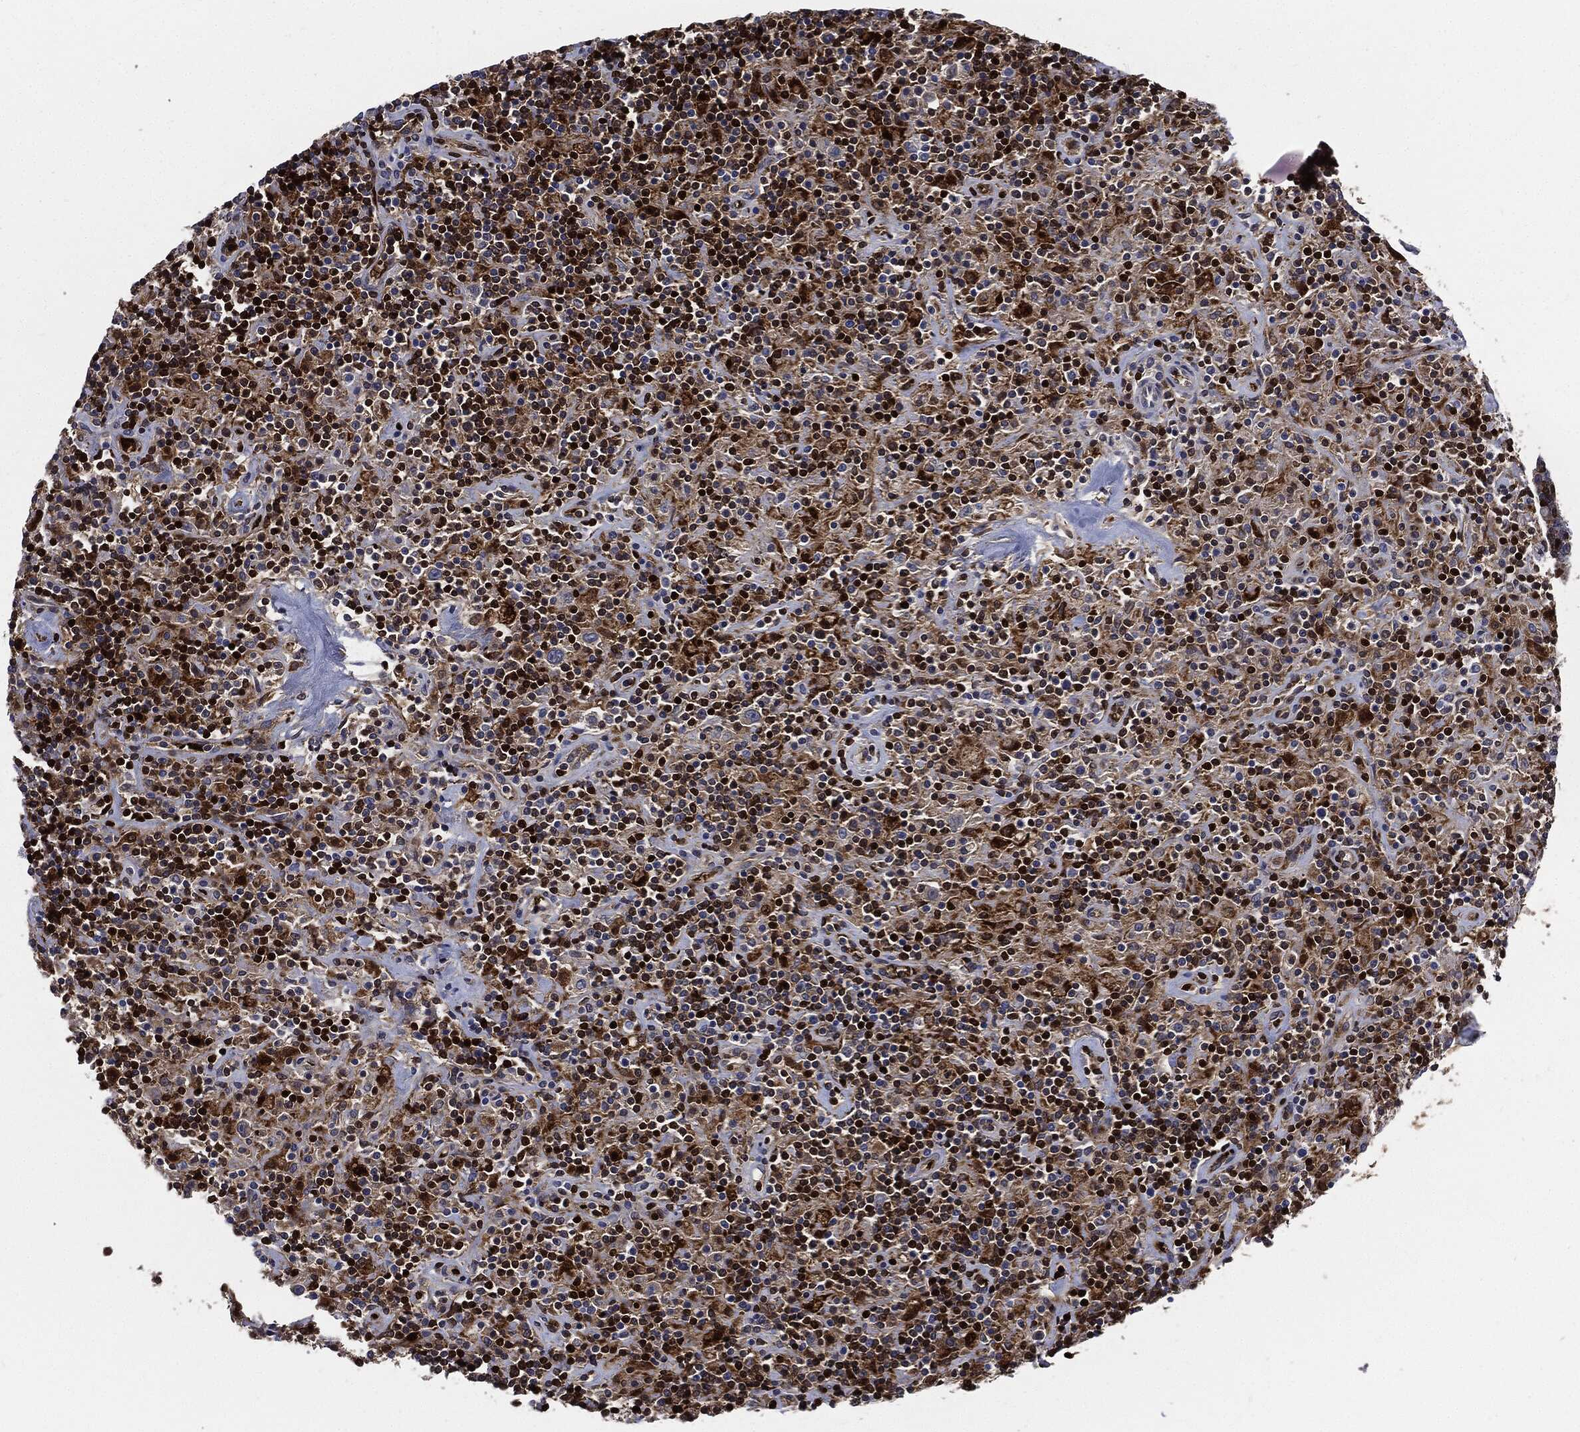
{"staining": {"intensity": "negative", "quantity": "none", "location": "none"}, "tissue": "lymphoma", "cell_type": "Tumor cells", "image_type": "cancer", "snomed": [{"axis": "morphology", "description": "Hodgkin's disease, NOS"}, {"axis": "topography", "description": "Lymph node"}], "caption": "A photomicrograph of Hodgkin's disease stained for a protein exhibits no brown staining in tumor cells. The staining is performed using DAB brown chromogen with nuclei counter-stained in using hematoxylin.", "gene": "PRDX2", "patient": {"sex": "male", "age": 70}}